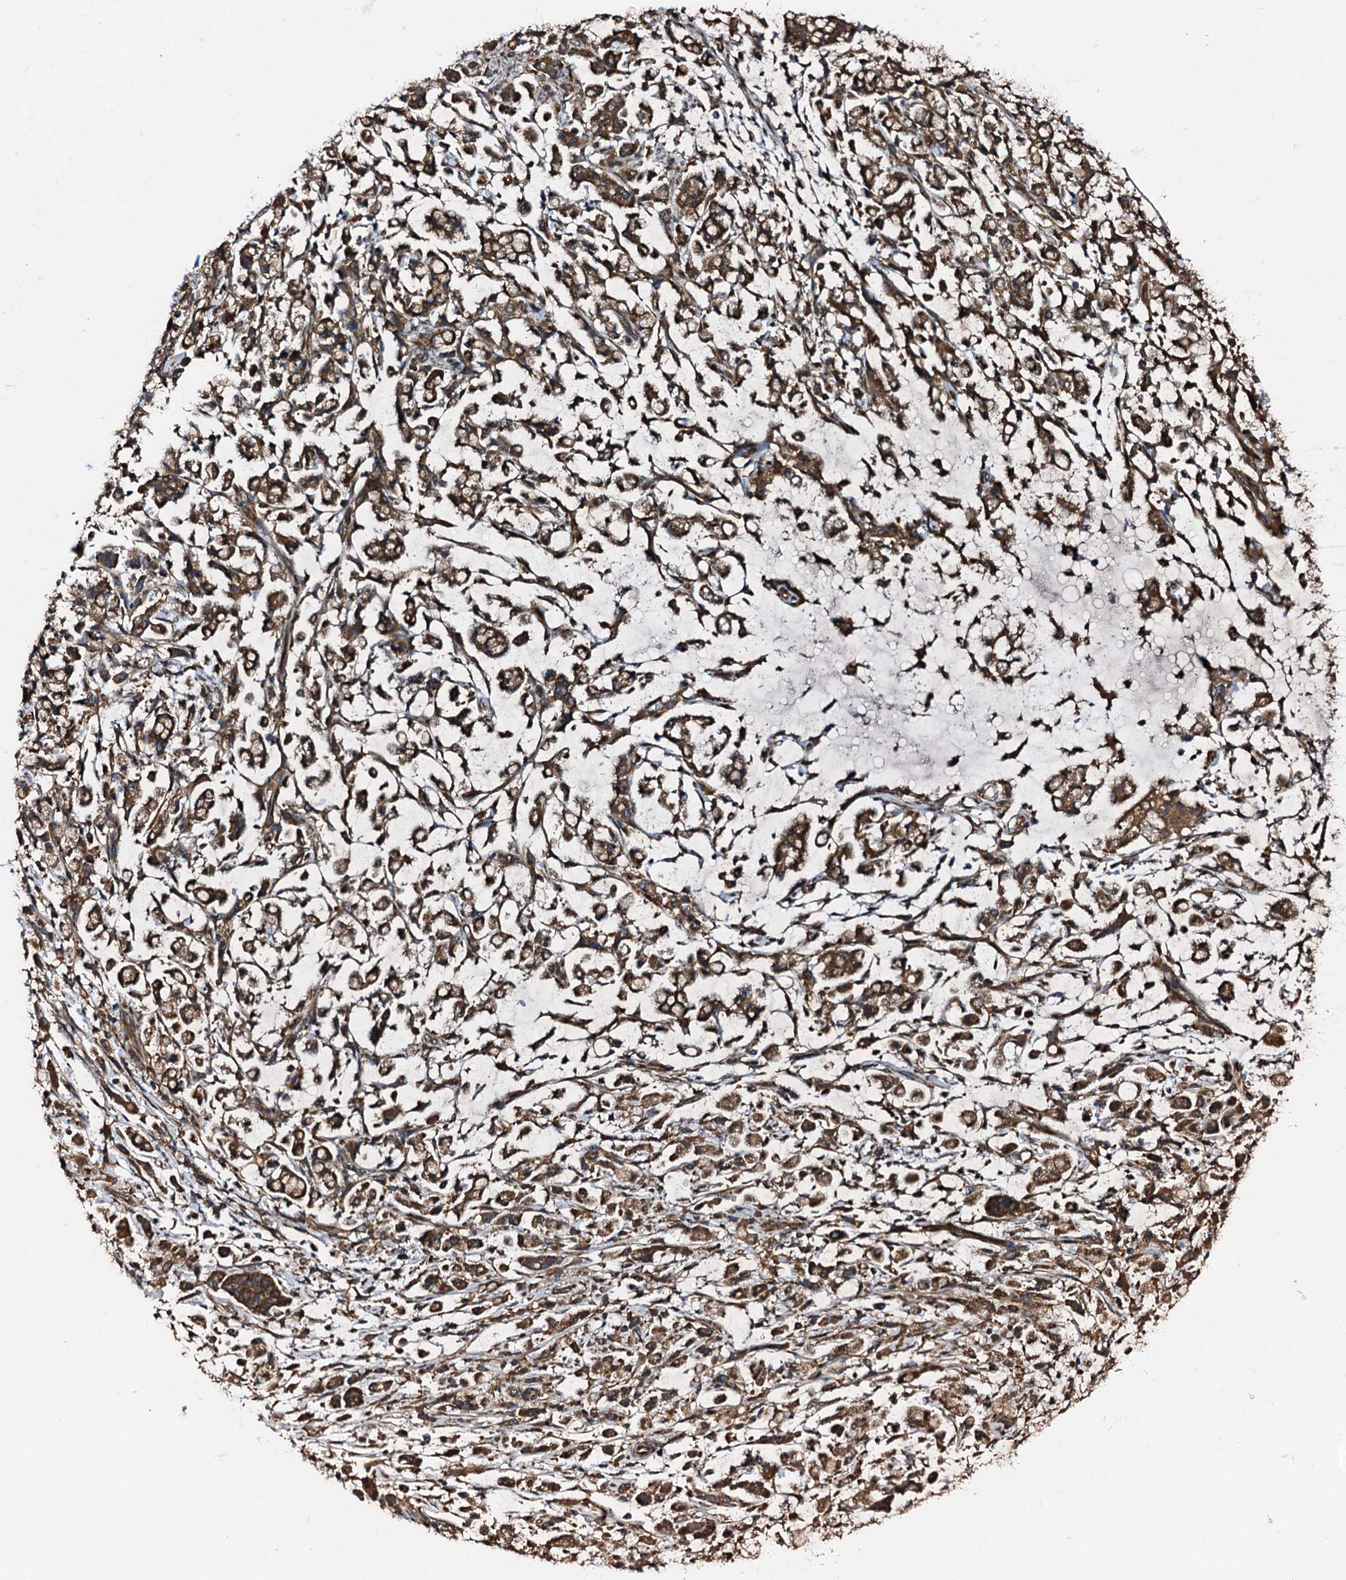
{"staining": {"intensity": "strong", "quantity": ">75%", "location": "cytoplasmic/membranous"}, "tissue": "stomach cancer", "cell_type": "Tumor cells", "image_type": "cancer", "snomed": [{"axis": "morphology", "description": "Adenocarcinoma, NOS"}, {"axis": "topography", "description": "Stomach"}], "caption": "Tumor cells display high levels of strong cytoplasmic/membranous positivity in about >75% of cells in human stomach cancer (adenocarcinoma).", "gene": "PEX5", "patient": {"sex": "female", "age": 60}}